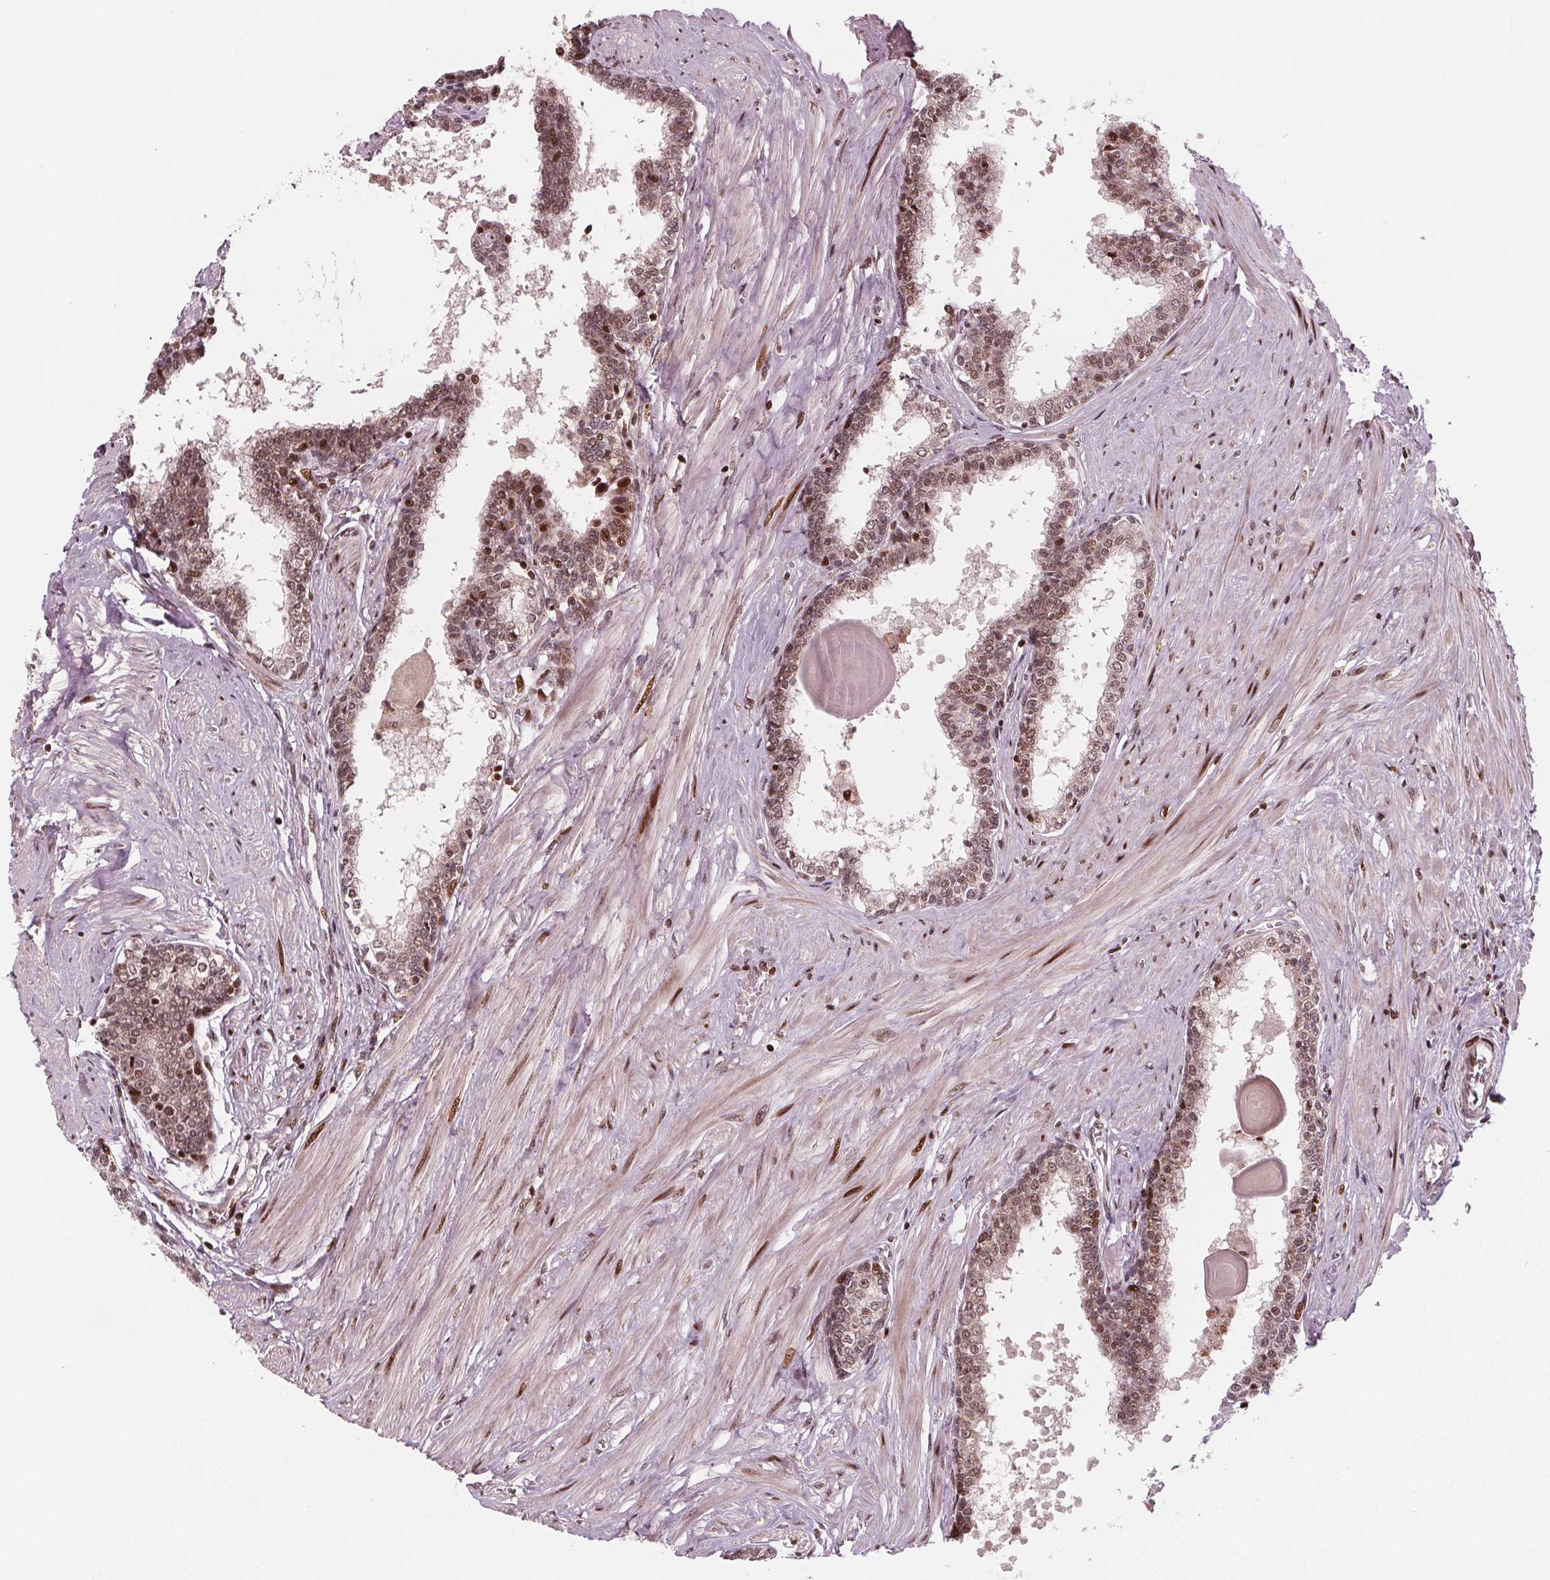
{"staining": {"intensity": "moderate", "quantity": ">75%", "location": "nuclear"}, "tissue": "prostate", "cell_type": "Glandular cells", "image_type": "normal", "snomed": [{"axis": "morphology", "description": "Normal tissue, NOS"}, {"axis": "topography", "description": "Prostate"}], "caption": "Immunohistochemical staining of normal human prostate displays >75% levels of moderate nuclear protein positivity in approximately >75% of glandular cells.", "gene": "SNRNP35", "patient": {"sex": "male", "age": 55}}